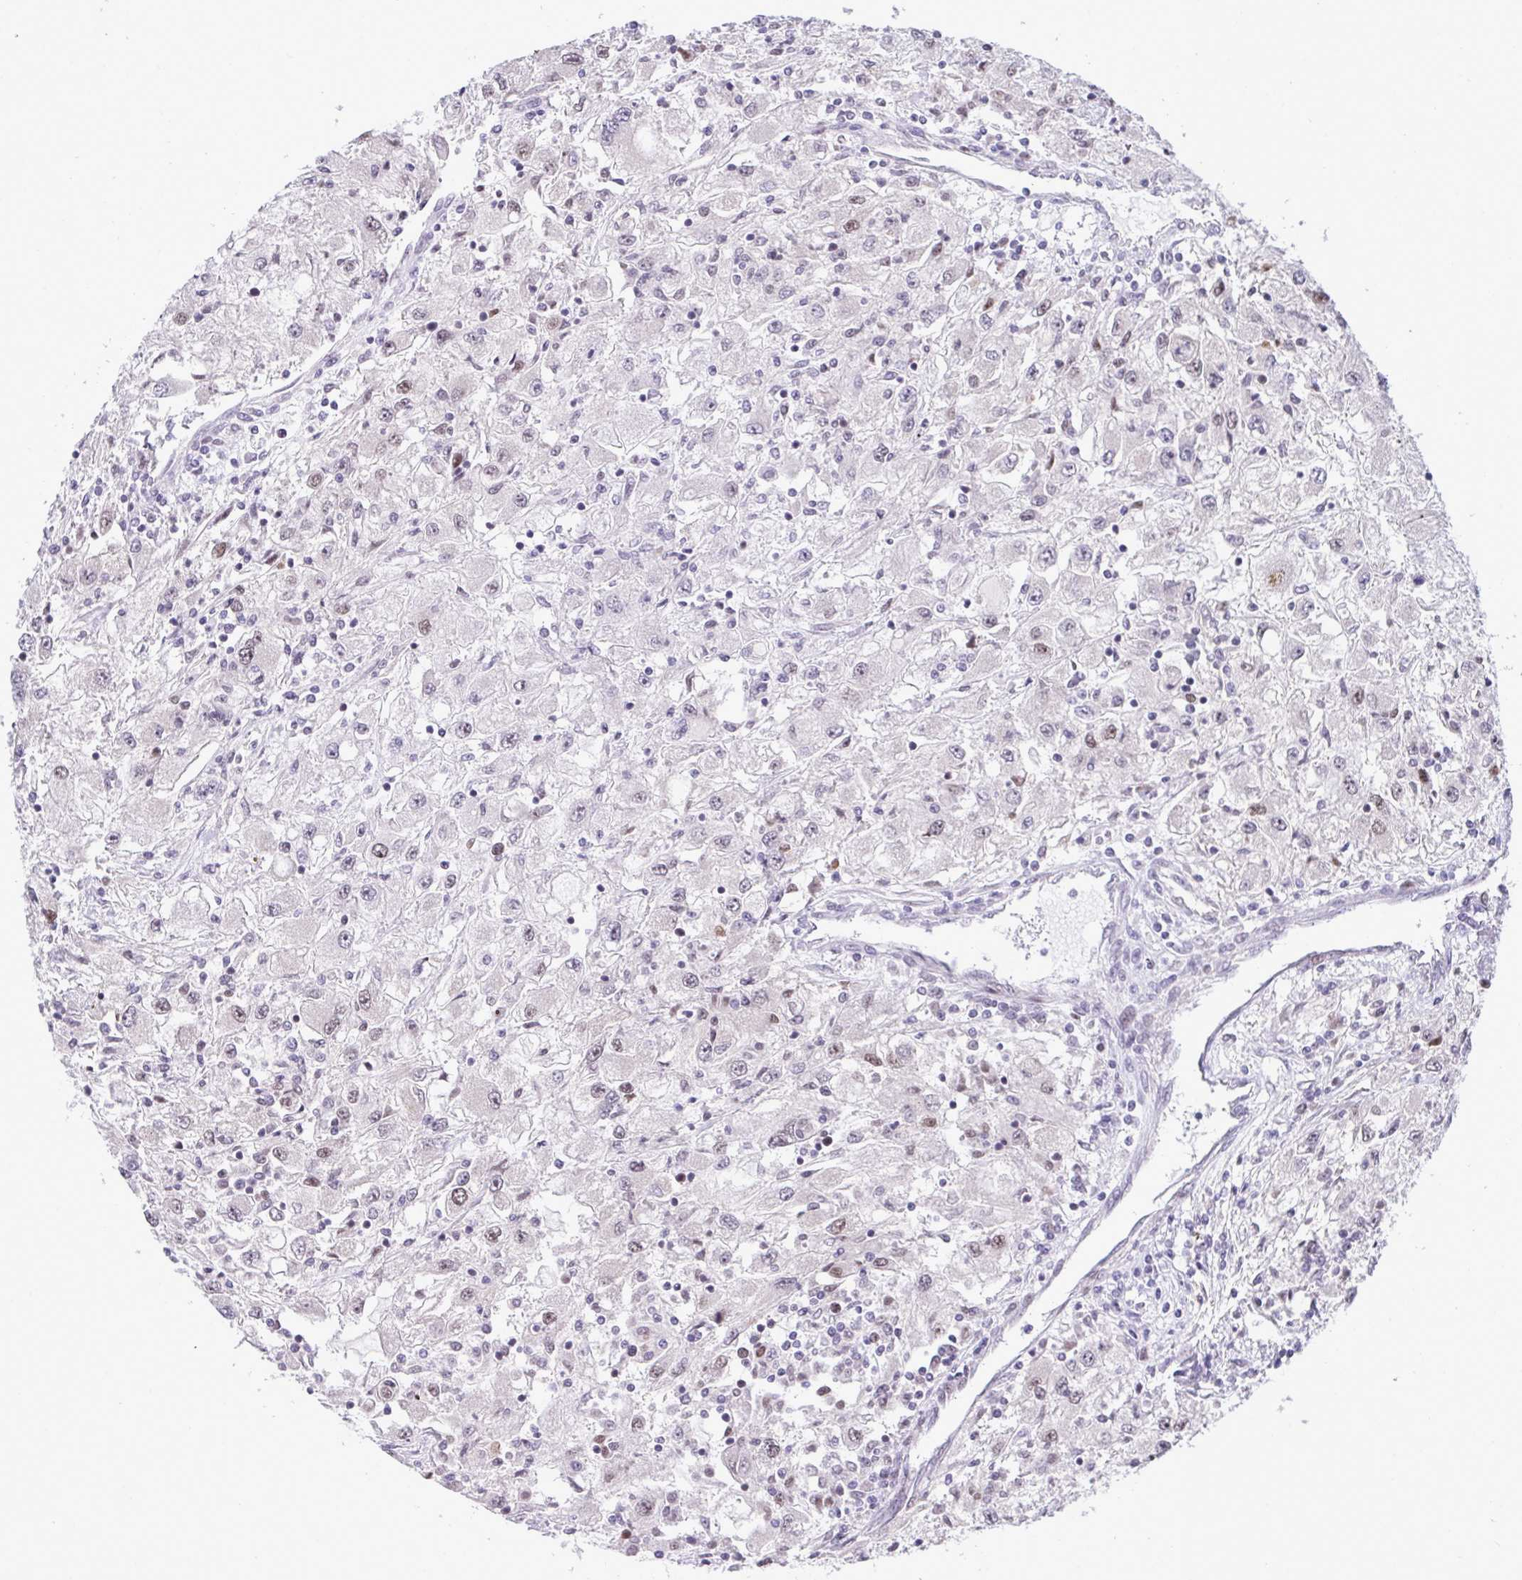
{"staining": {"intensity": "weak", "quantity": "<25%", "location": "nuclear"}, "tissue": "renal cancer", "cell_type": "Tumor cells", "image_type": "cancer", "snomed": [{"axis": "morphology", "description": "Adenocarcinoma, NOS"}, {"axis": "topography", "description": "Kidney"}], "caption": "Renal adenocarcinoma was stained to show a protein in brown. There is no significant positivity in tumor cells. (Stains: DAB immunohistochemistry with hematoxylin counter stain, Microscopy: brightfield microscopy at high magnification).", "gene": "RFC4", "patient": {"sex": "female", "age": 67}}